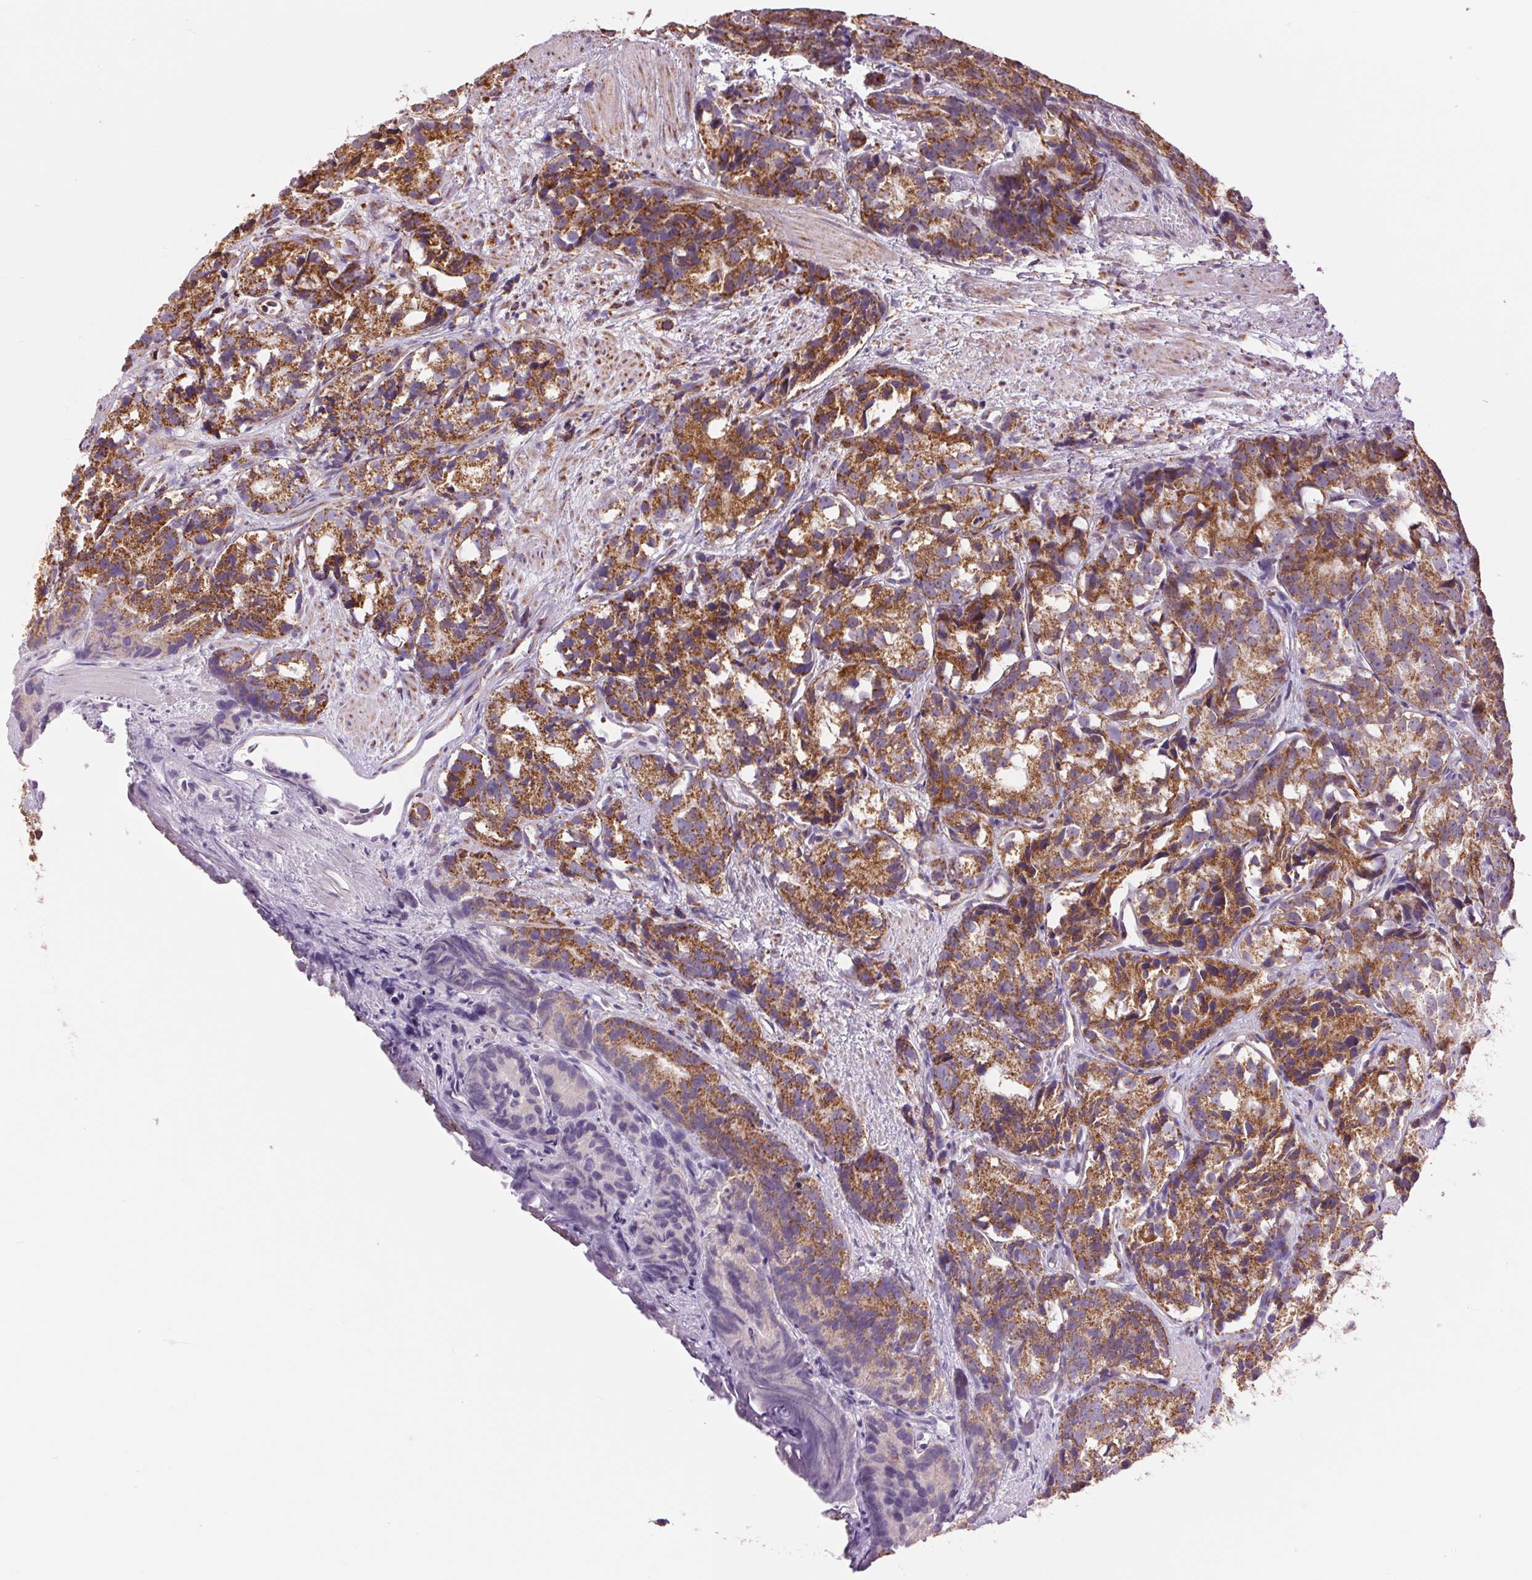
{"staining": {"intensity": "strong", "quantity": ">75%", "location": "cytoplasmic/membranous"}, "tissue": "prostate cancer", "cell_type": "Tumor cells", "image_type": "cancer", "snomed": [{"axis": "morphology", "description": "Adenocarcinoma, High grade"}, {"axis": "topography", "description": "Prostate"}], "caption": "Prostate adenocarcinoma (high-grade) tissue demonstrates strong cytoplasmic/membranous staining in approximately >75% of tumor cells, visualized by immunohistochemistry. (brown staining indicates protein expression, while blue staining denotes nuclei).", "gene": "ATP5PB", "patient": {"sex": "male", "age": 77}}